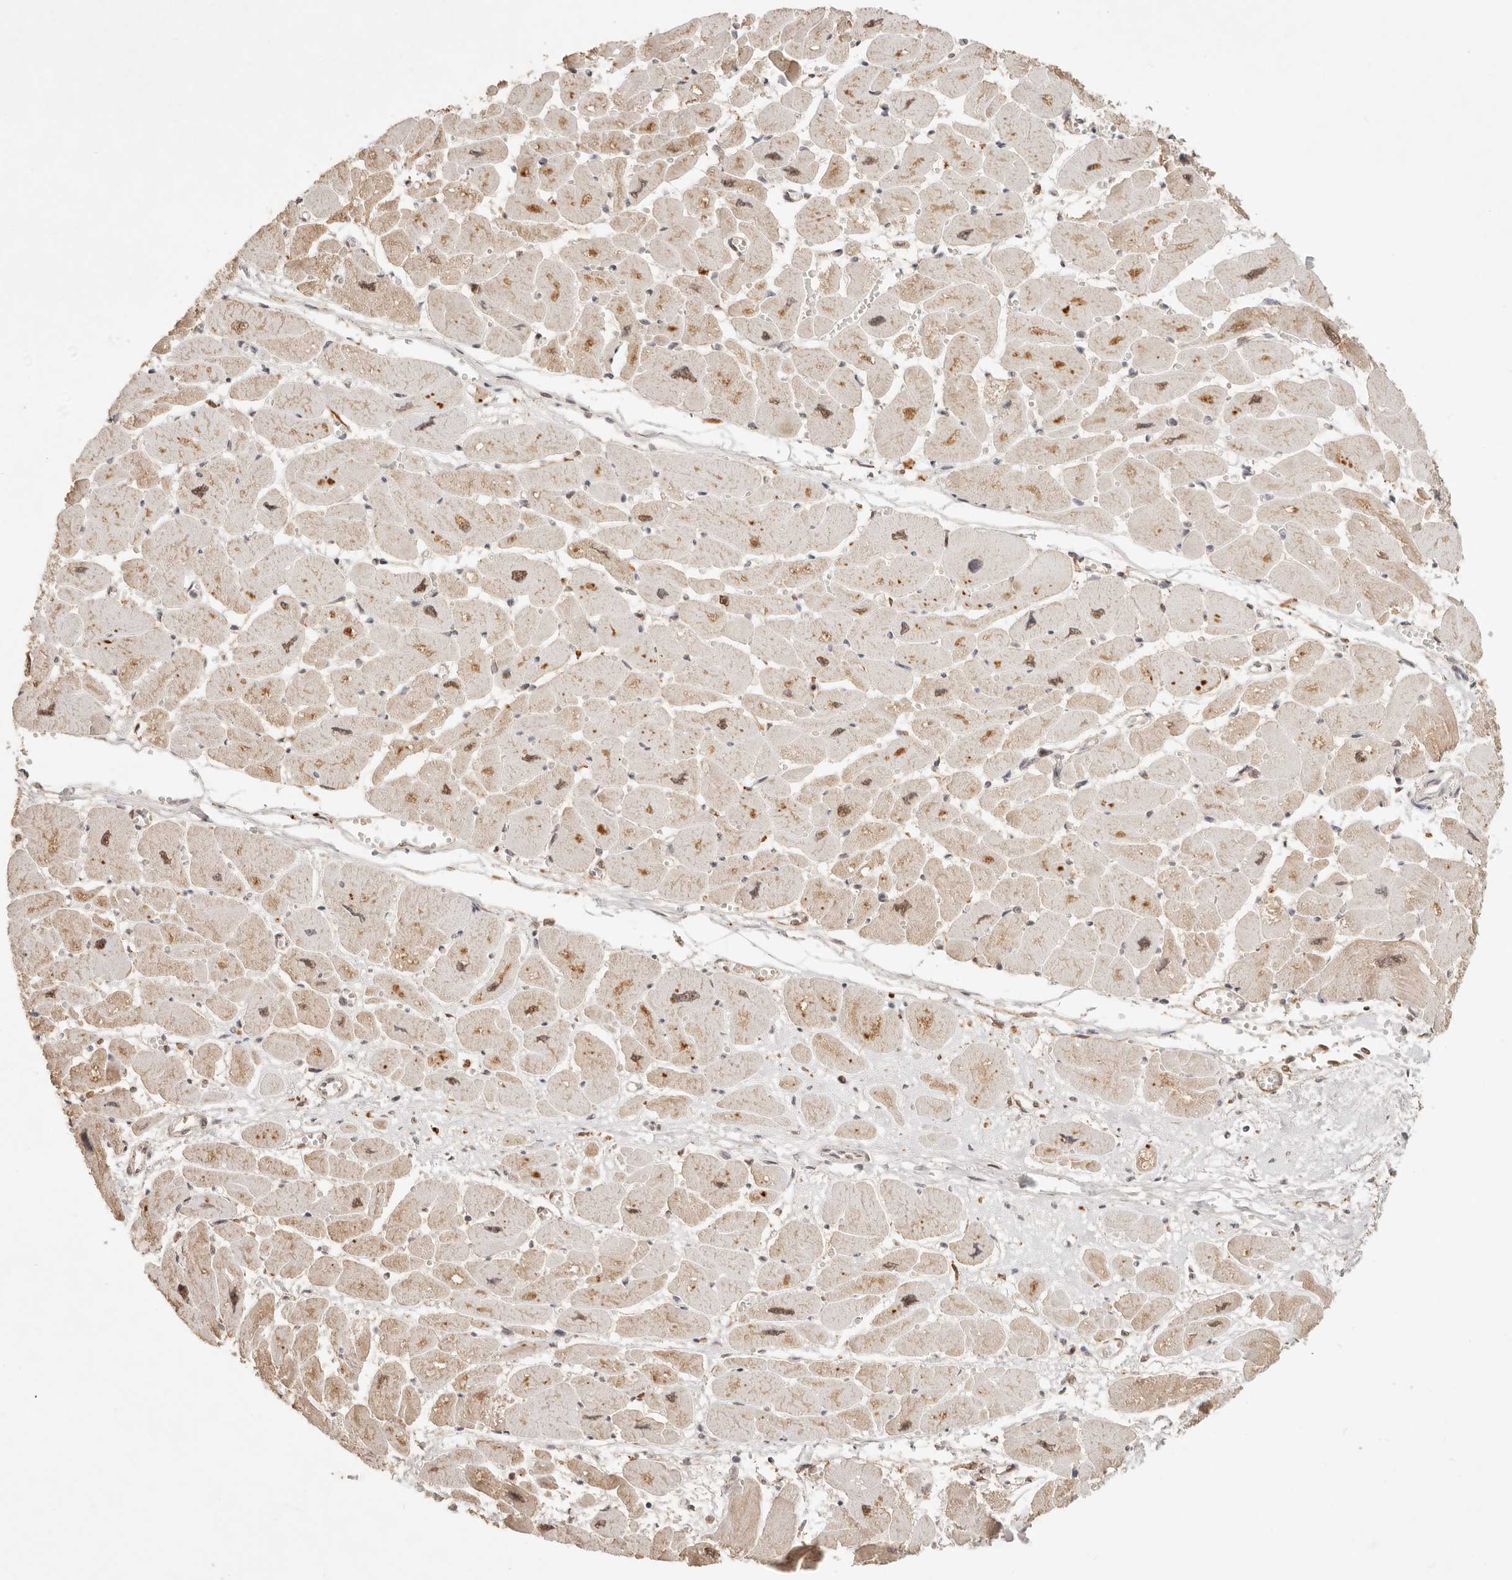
{"staining": {"intensity": "weak", "quantity": "25%-75%", "location": "cytoplasmic/membranous,nuclear"}, "tissue": "heart muscle", "cell_type": "Cardiomyocytes", "image_type": "normal", "snomed": [{"axis": "morphology", "description": "Normal tissue, NOS"}, {"axis": "topography", "description": "Heart"}], "caption": "IHC of benign human heart muscle shows low levels of weak cytoplasmic/membranous,nuclear positivity in approximately 25%-75% of cardiomyocytes. The staining was performed using DAB (3,3'-diaminobenzidine) to visualize the protein expression in brown, while the nuclei were stained in blue with hematoxylin (Magnification: 20x).", "gene": "NPAS2", "patient": {"sex": "female", "age": 54}}